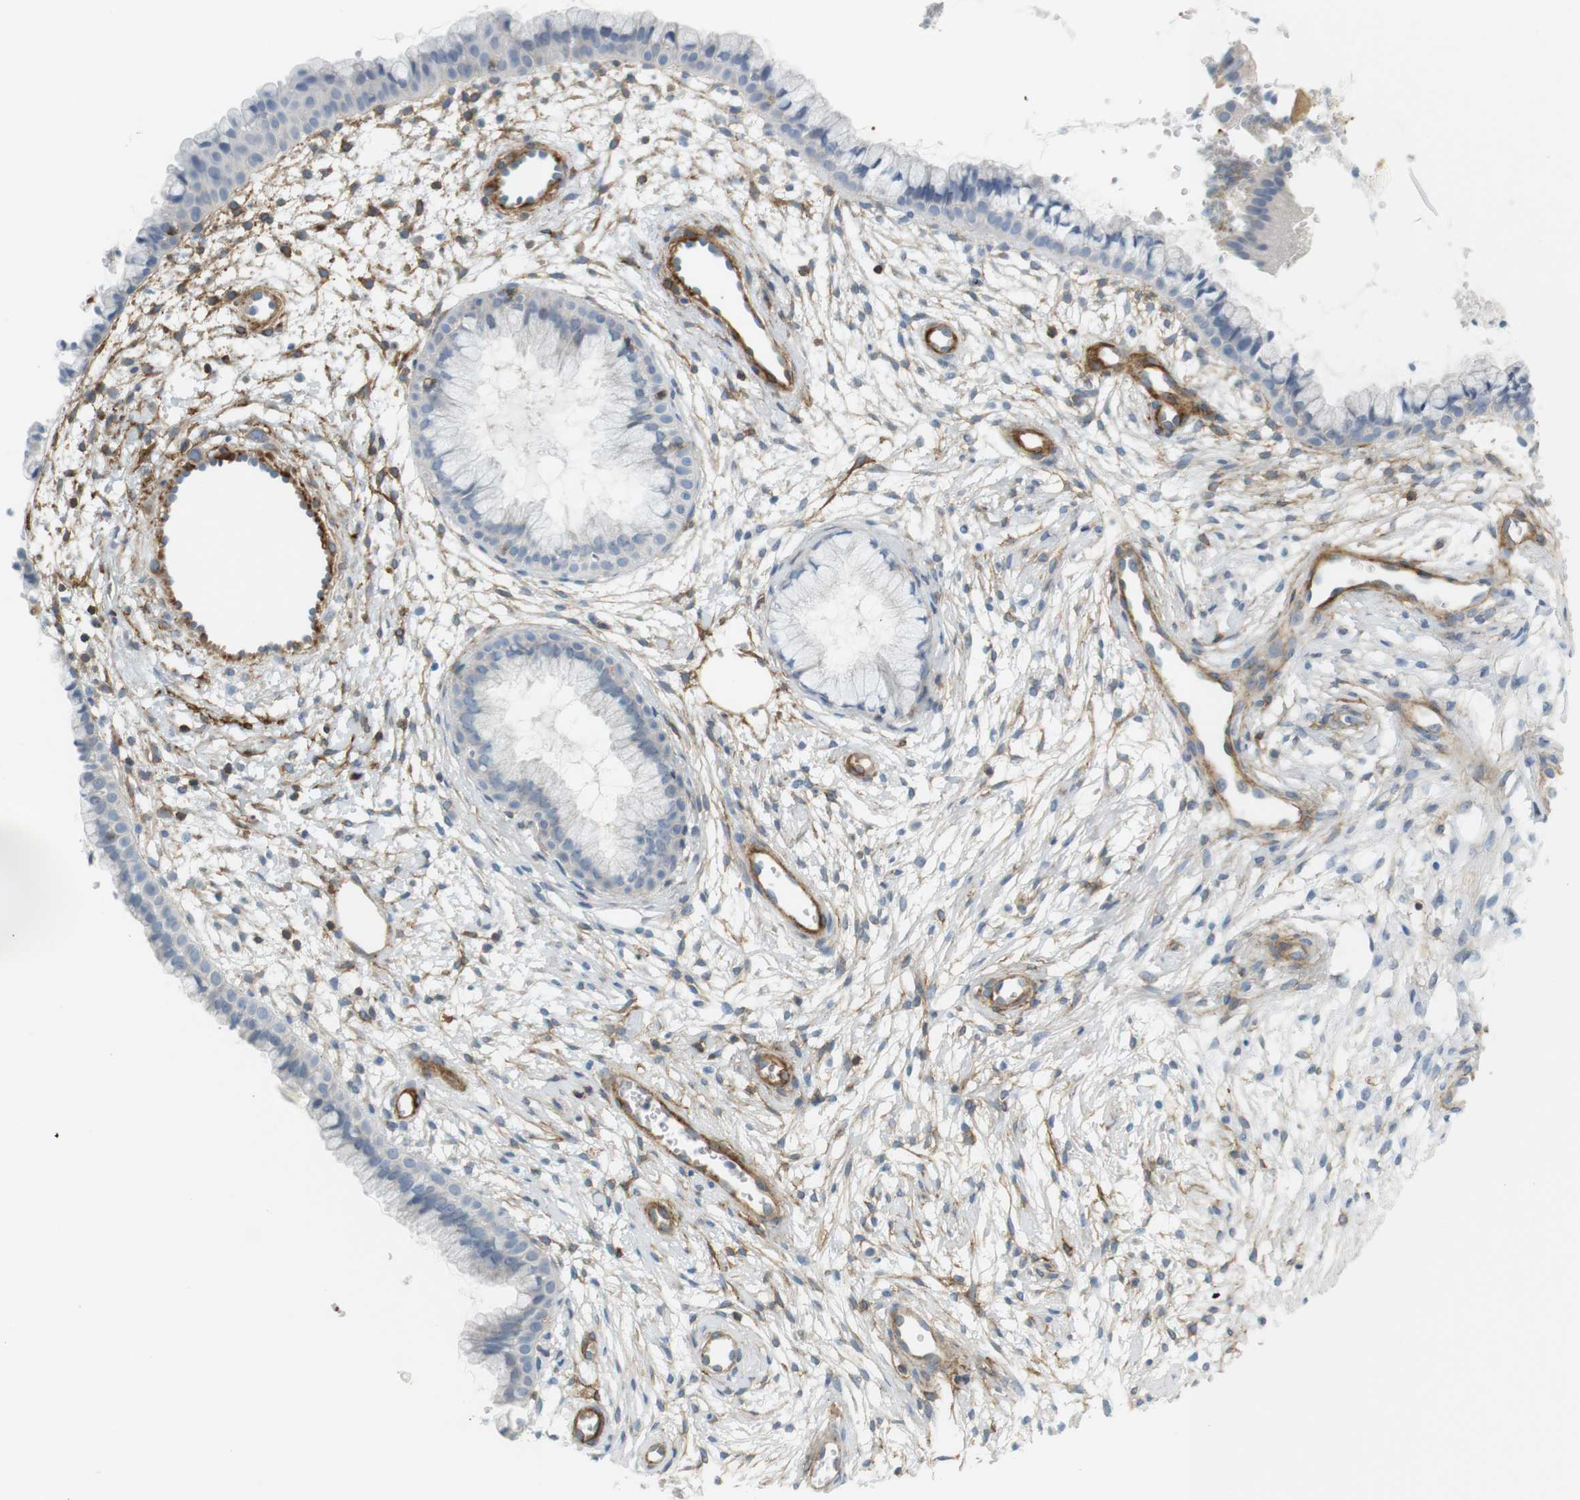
{"staining": {"intensity": "negative", "quantity": "none", "location": "none"}, "tissue": "cervix", "cell_type": "Glandular cells", "image_type": "normal", "snomed": [{"axis": "morphology", "description": "Normal tissue, NOS"}, {"axis": "topography", "description": "Cervix"}], "caption": "A high-resolution histopathology image shows immunohistochemistry staining of unremarkable cervix, which reveals no significant expression in glandular cells. (Immunohistochemistry, brightfield microscopy, high magnification).", "gene": "F2R", "patient": {"sex": "female", "age": 39}}